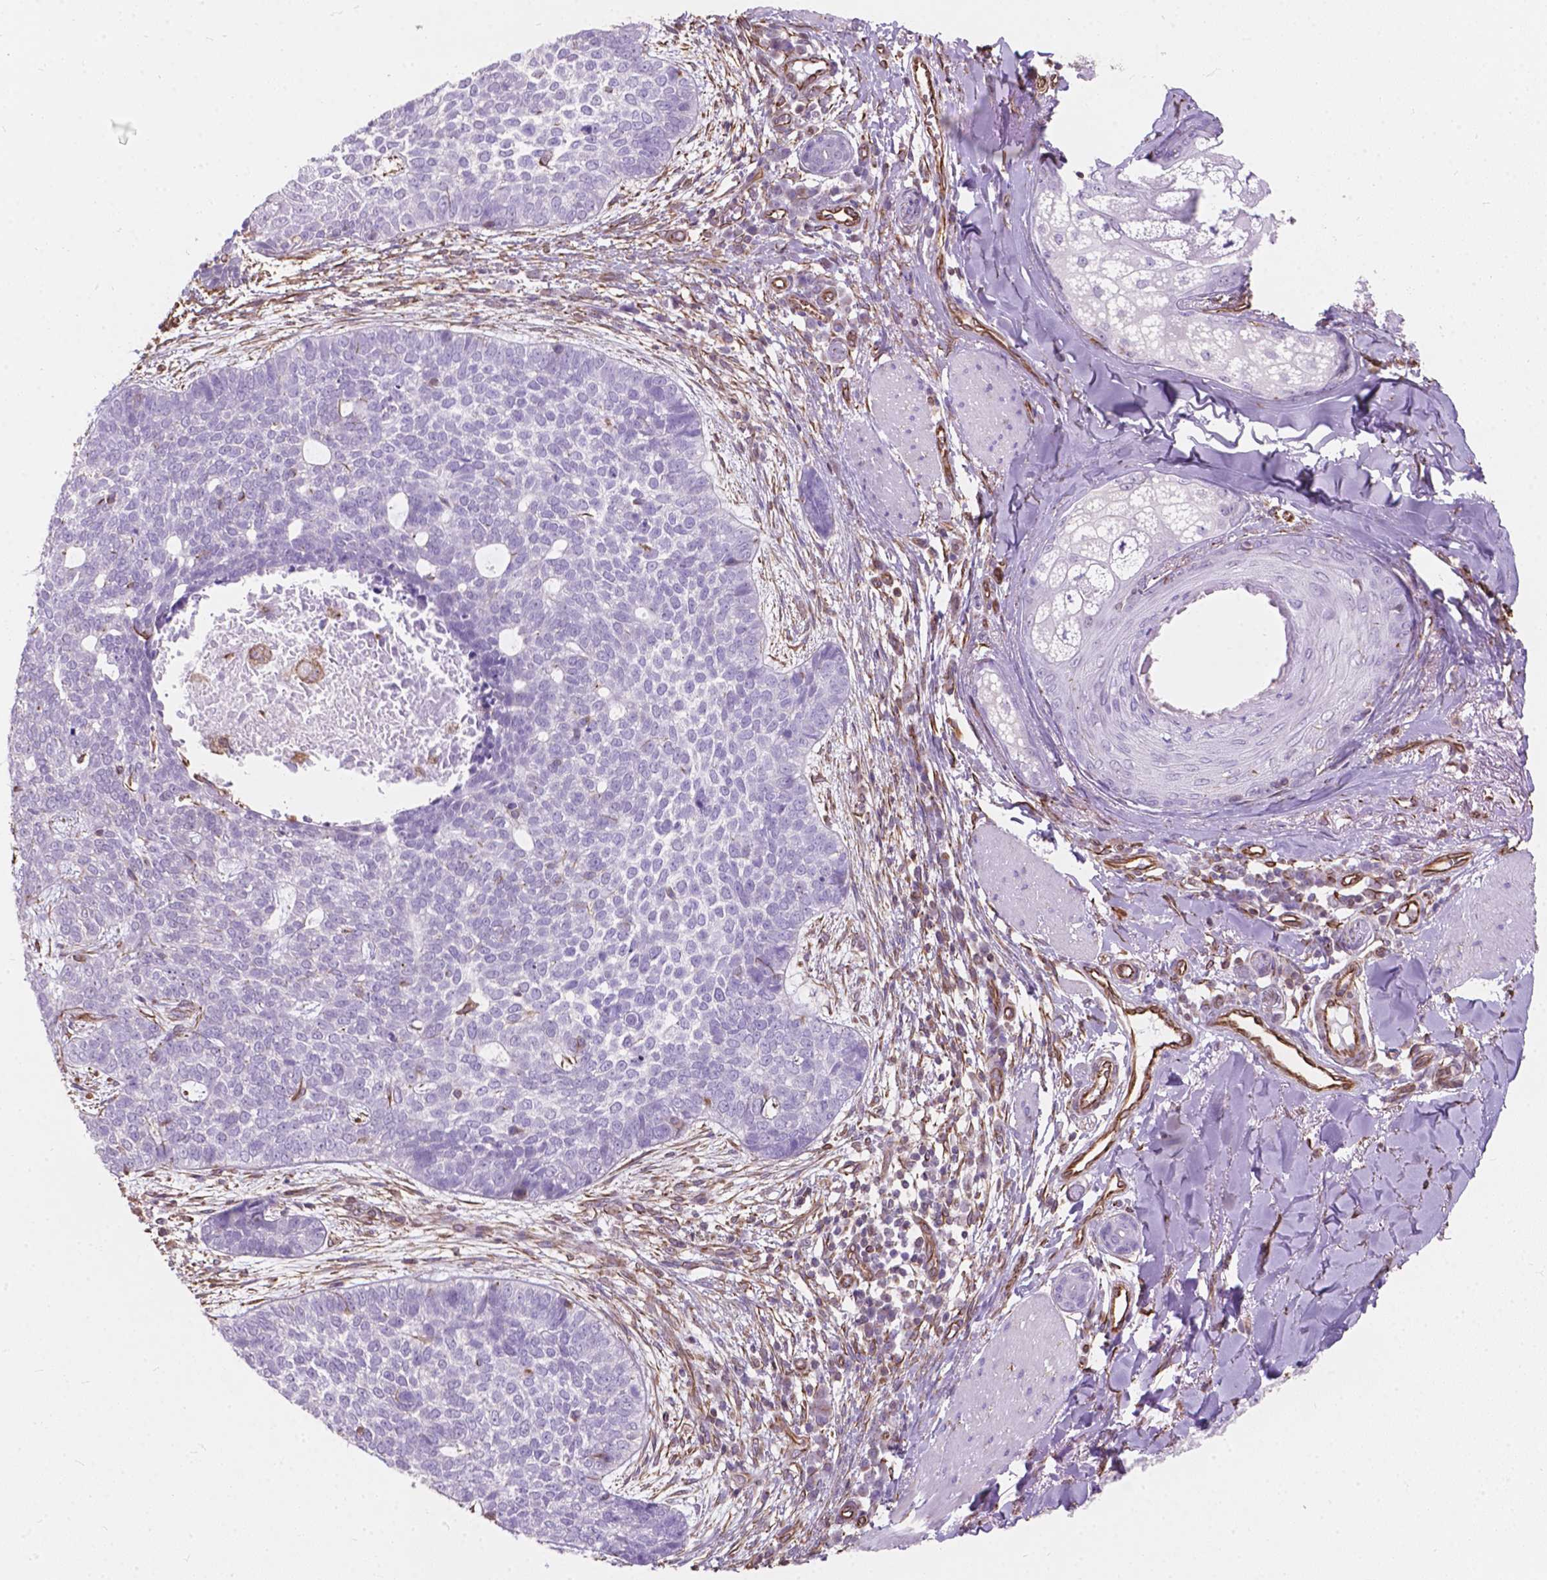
{"staining": {"intensity": "negative", "quantity": "none", "location": "none"}, "tissue": "skin cancer", "cell_type": "Tumor cells", "image_type": "cancer", "snomed": [{"axis": "morphology", "description": "Basal cell carcinoma"}, {"axis": "topography", "description": "Skin"}], "caption": "Tumor cells show no significant expression in skin basal cell carcinoma.", "gene": "AMOT", "patient": {"sex": "female", "age": 69}}